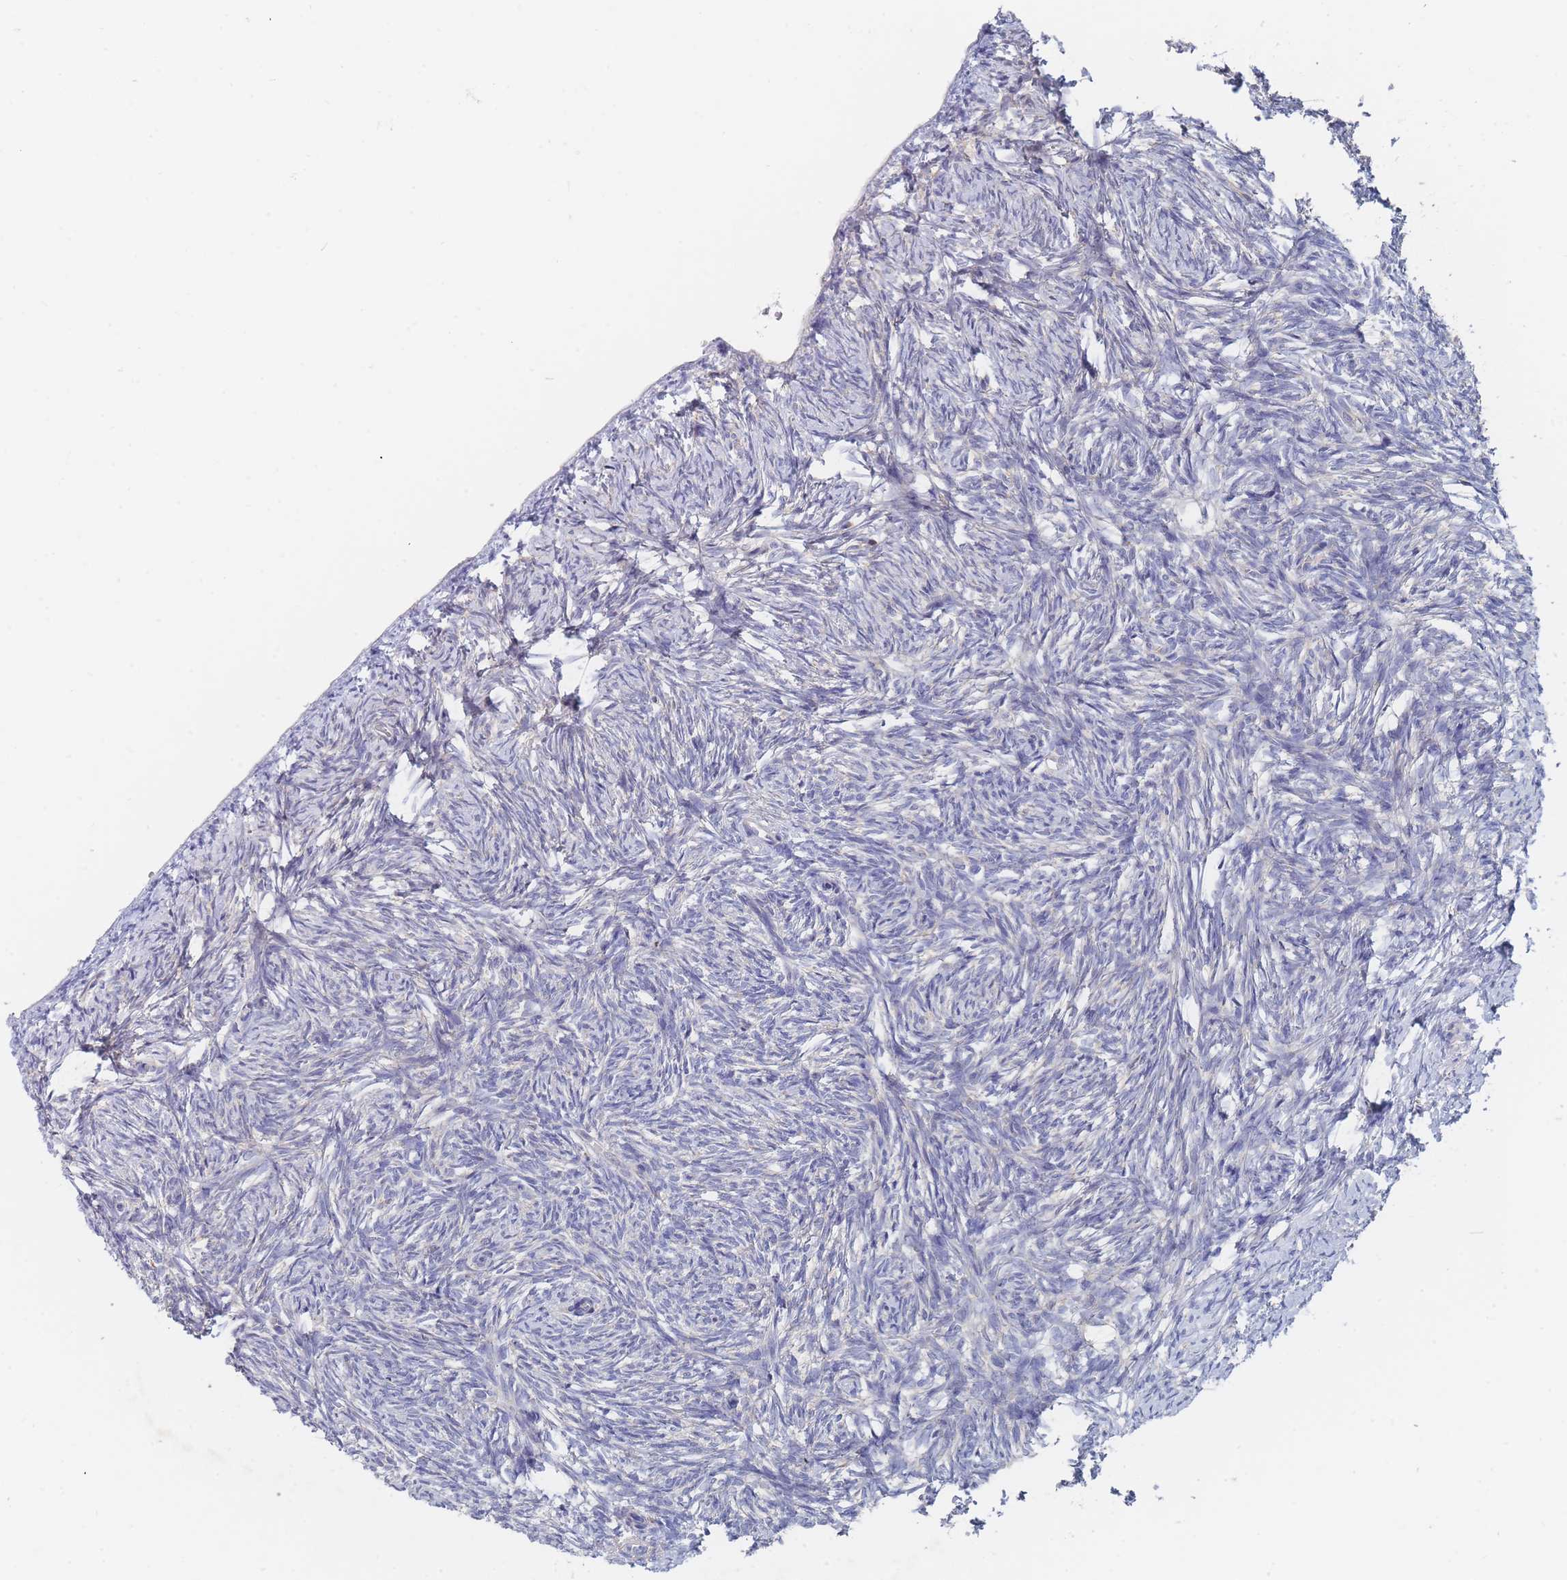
{"staining": {"intensity": "negative", "quantity": "none", "location": "none"}, "tissue": "ovary", "cell_type": "Ovarian stroma cells", "image_type": "normal", "snomed": [{"axis": "morphology", "description": "Normal tissue, NOS"}, {"axis": "topography", "description": "Ovary"}], "caption": "IHC micrograph of unremarkable ovary stained for a protein (brown), which shows no positivity in ovarian stroma cells.", "gene": "PPP6C", "patient": {"sex": "female", "age": 51}}